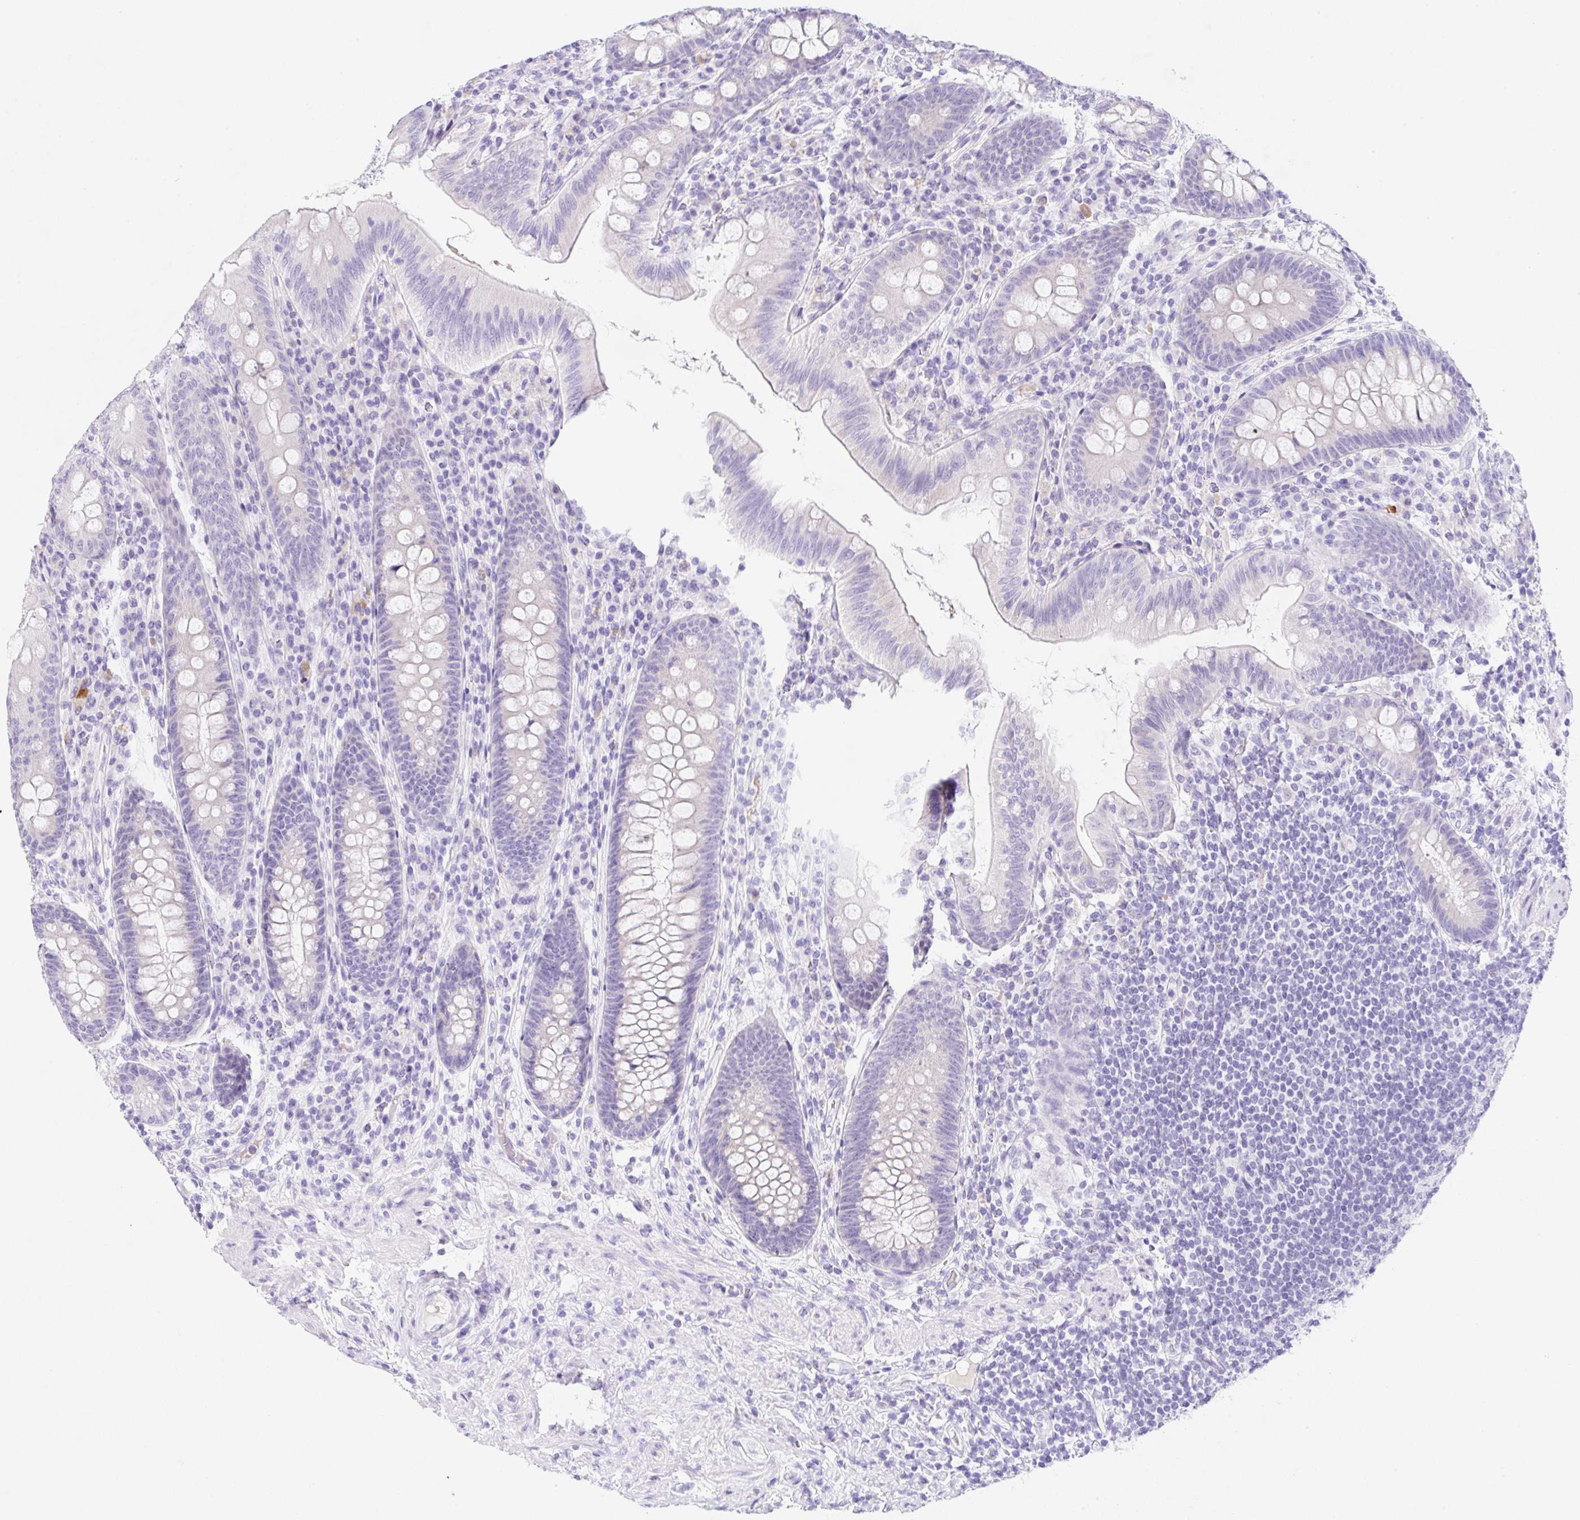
{"staining": {"intensity": "negative", "quantity": "none", "location": "none"}, "tissue": "appendix", "cell_type": "Glandular cells", "image_type": "normal", "snomed": [{"axis": "morphology", "description": "Normal tissue, NOS"}, {"axis": "topography", "description": "Appendix"}], "caption": "This is a histopathology image of immunohistochemistry staining of normal appendix, which shows no expression in glandular cells.", "gene": "KLK8", "patient": {"sex": "male", "age": 71}}